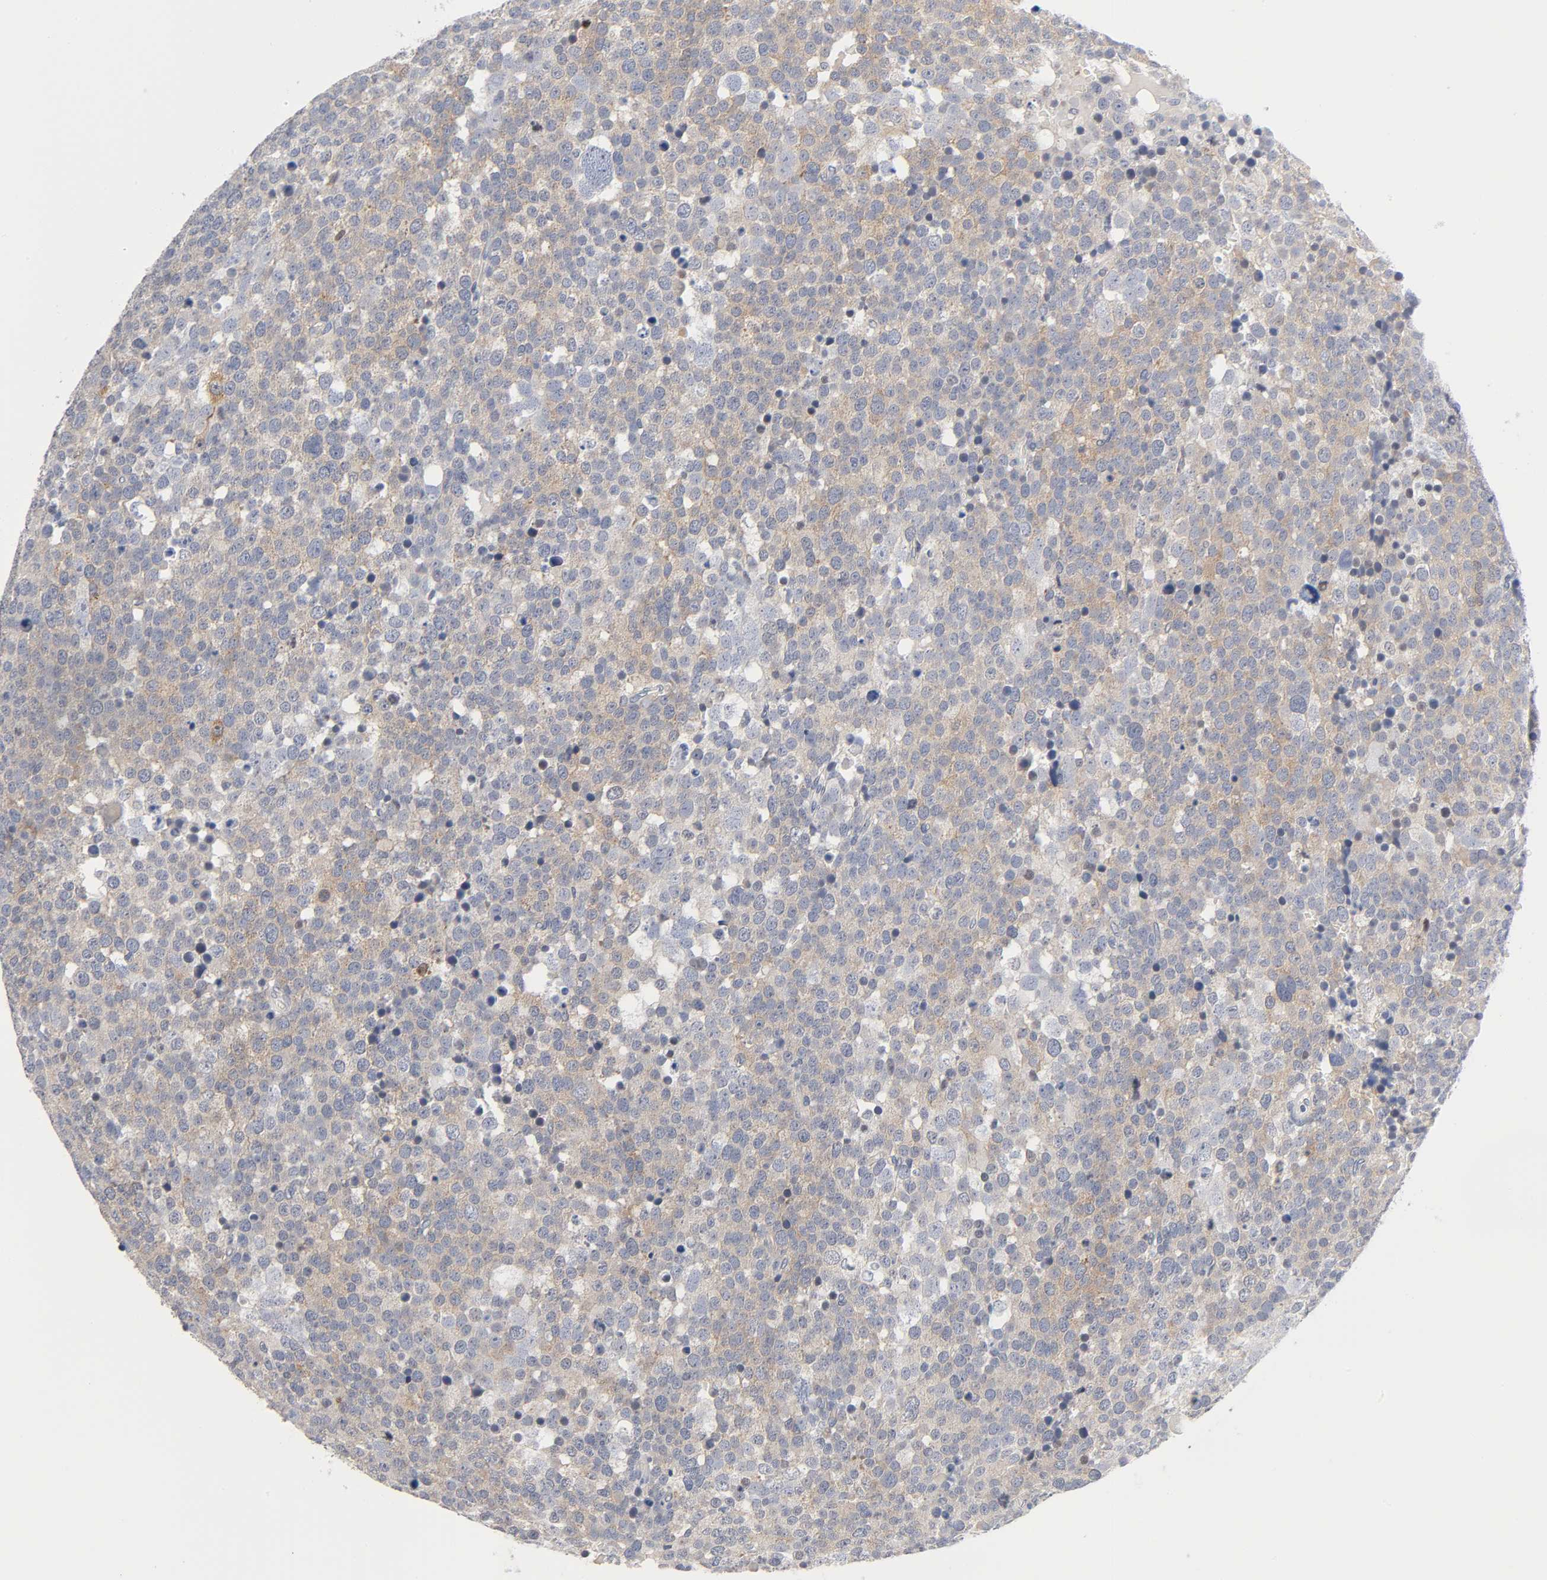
{"staining": {"intensity": "weak", "quantity": ">75%", "location": "cytoplasmic/membranous"}, "tissue": "testis cancer", "cell_type": "Tumor cells", "image_type": "cancer", "snomed": [{"axis": "morphology", "description": "Seminoma, NOS"}, {"axis": "topography", "description": "Testis"}], "caption": "A micrograph of human testis seminoma stained for a protein exhibits weak cytoplasmic/membranous brown staining in tumor cells.", "gene": "NFATC1", "patient": {"sex": "male", "age": 71}}